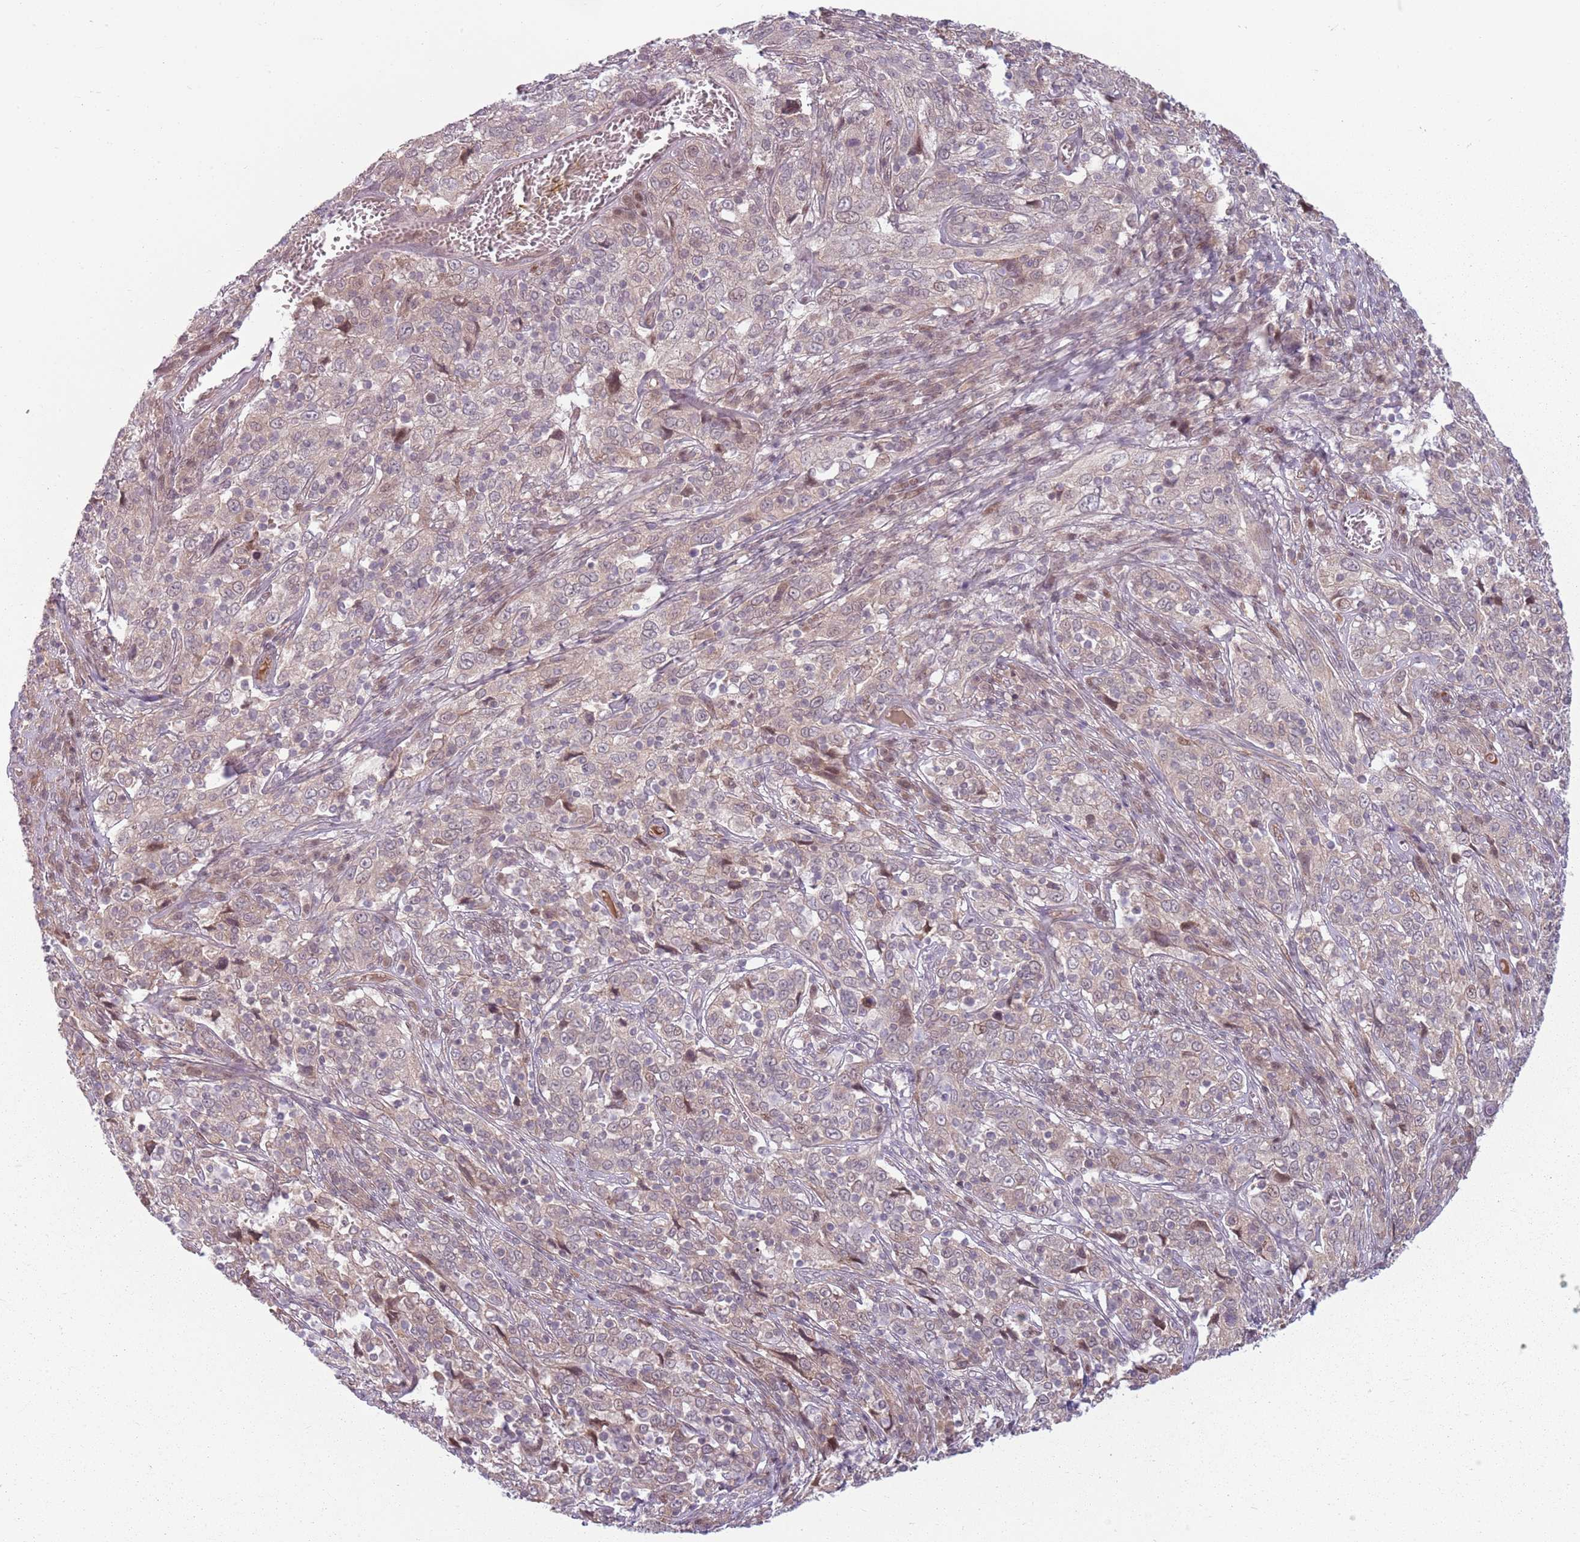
{"staining": {"intensity": "weak", "quantity": "<25%", "location": "cytoplasmic/membranous"}, "tissue": "cervical cancer", "cell_type": "Tumor cells", "image_type": "cancer", "snomed": [{"axis": "morphology", "description": "Squamous cell carcinoma, NOS"}, {"axis": "topography", "description": "Cervix"}], "caption": "This is an immunohistochemistry (IHC) micrograph of cervical cancer (squamous cell carcinoma). There is no staining in tumor cells.", "gene": "ADGRG1", "patient": {"sex": "female", "age": 46}}